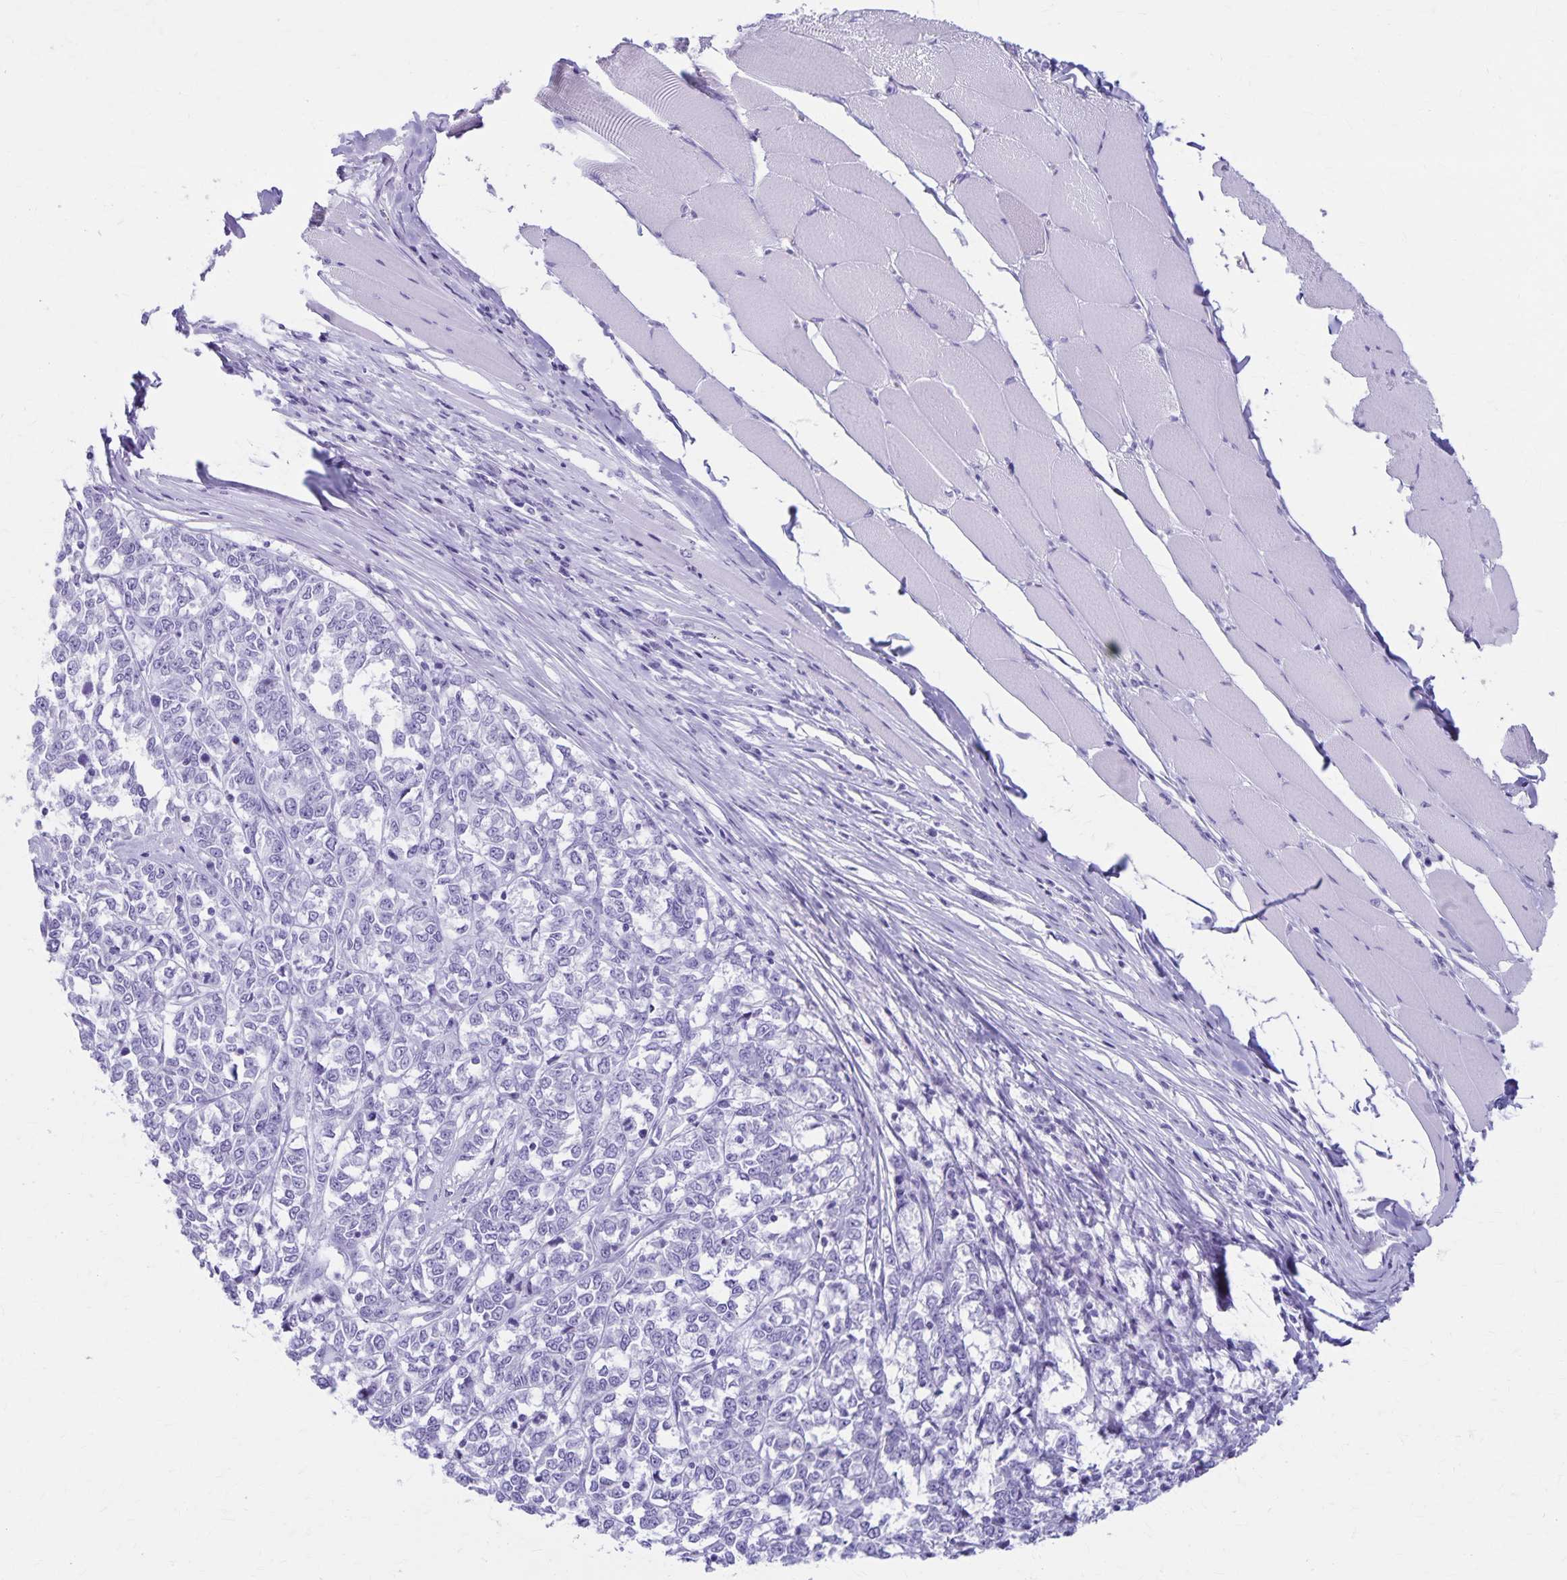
{"staining": {"intensity": "negative", "quantity": "none", "location": "none"}, "tissue": "melanoma", "cell_type": "Tumor cells", "image_type": "cancer", "snomed": [{"axis": "morphology", "description": "Malignant melanoma, NOS"}, {"axis": "topography", "description": "Skin"}], "caption": "This is an immunohistochemistry image of human melanoma. There is no positivity in tumor cells.", "gene": "DEFA5", "patient": {"sex": "female", "age": 72}}